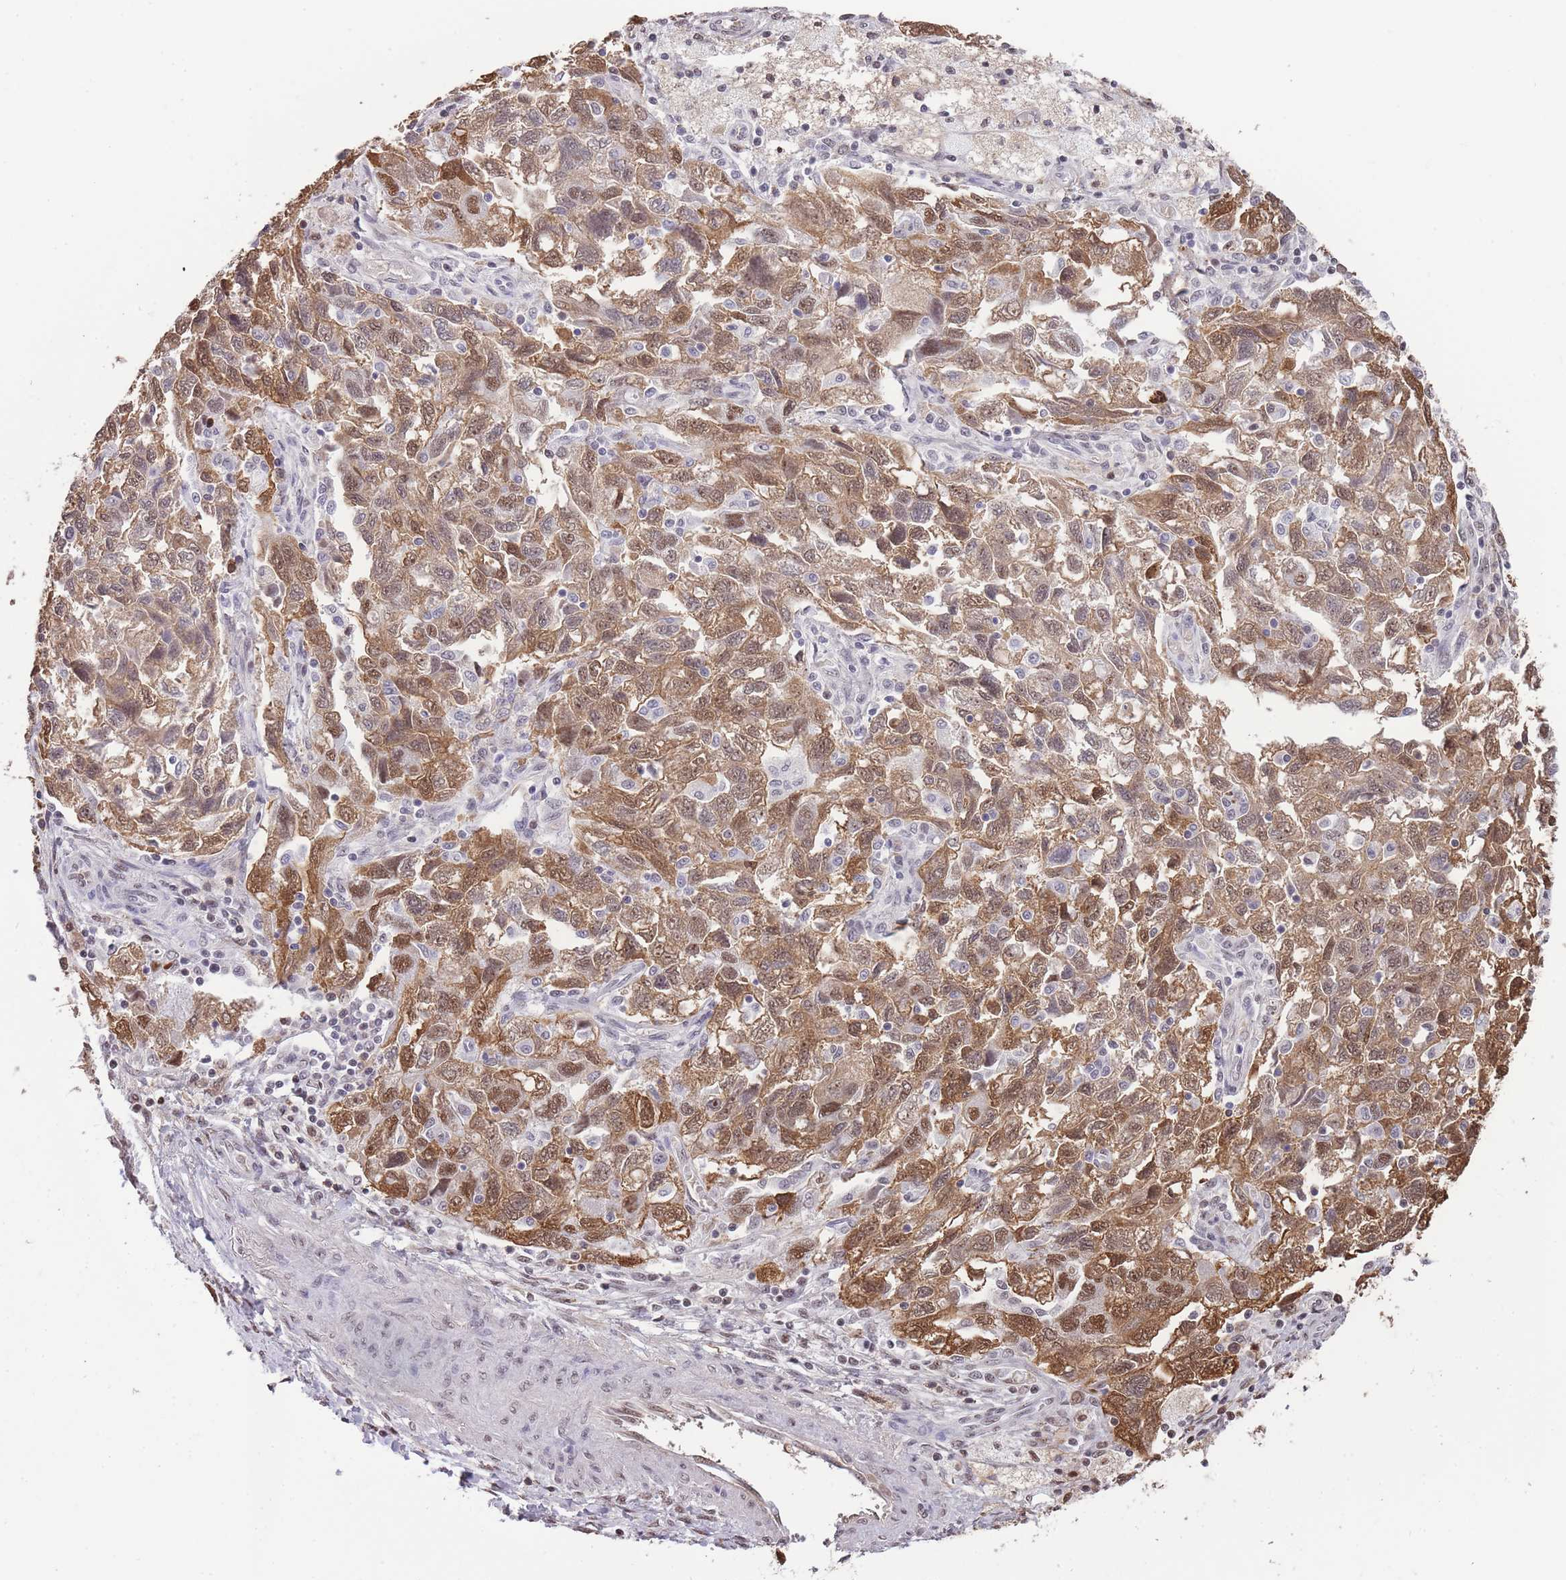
{"staining": {"intensity": "moderate", "quantity": ">75%", "location": "cytoplasmic/membranous,nuclear"}, "tissue": "ovarian cancer", "cell_type": "Tumor cells", "image_type": "cancer", "snomed": [{"axis": "morphology", "description": "Carcinoma, NOS"}, {"axis": "morphology", "description": "Cystadenocarcinoma, serous, NOS"}, {"axis": "topography", "description": "Ovary"}], "caption": "A photomicrograph showing moderate cytoplasmic/membranous and nuclear positivity in about >75% of tumor cells in ovarian cancer (serous cystadenocarcinoma), as visualized by brown immunohistochemical staining.", "gene": "EVC2", "patient": {"sex": "female", "age": 69}}